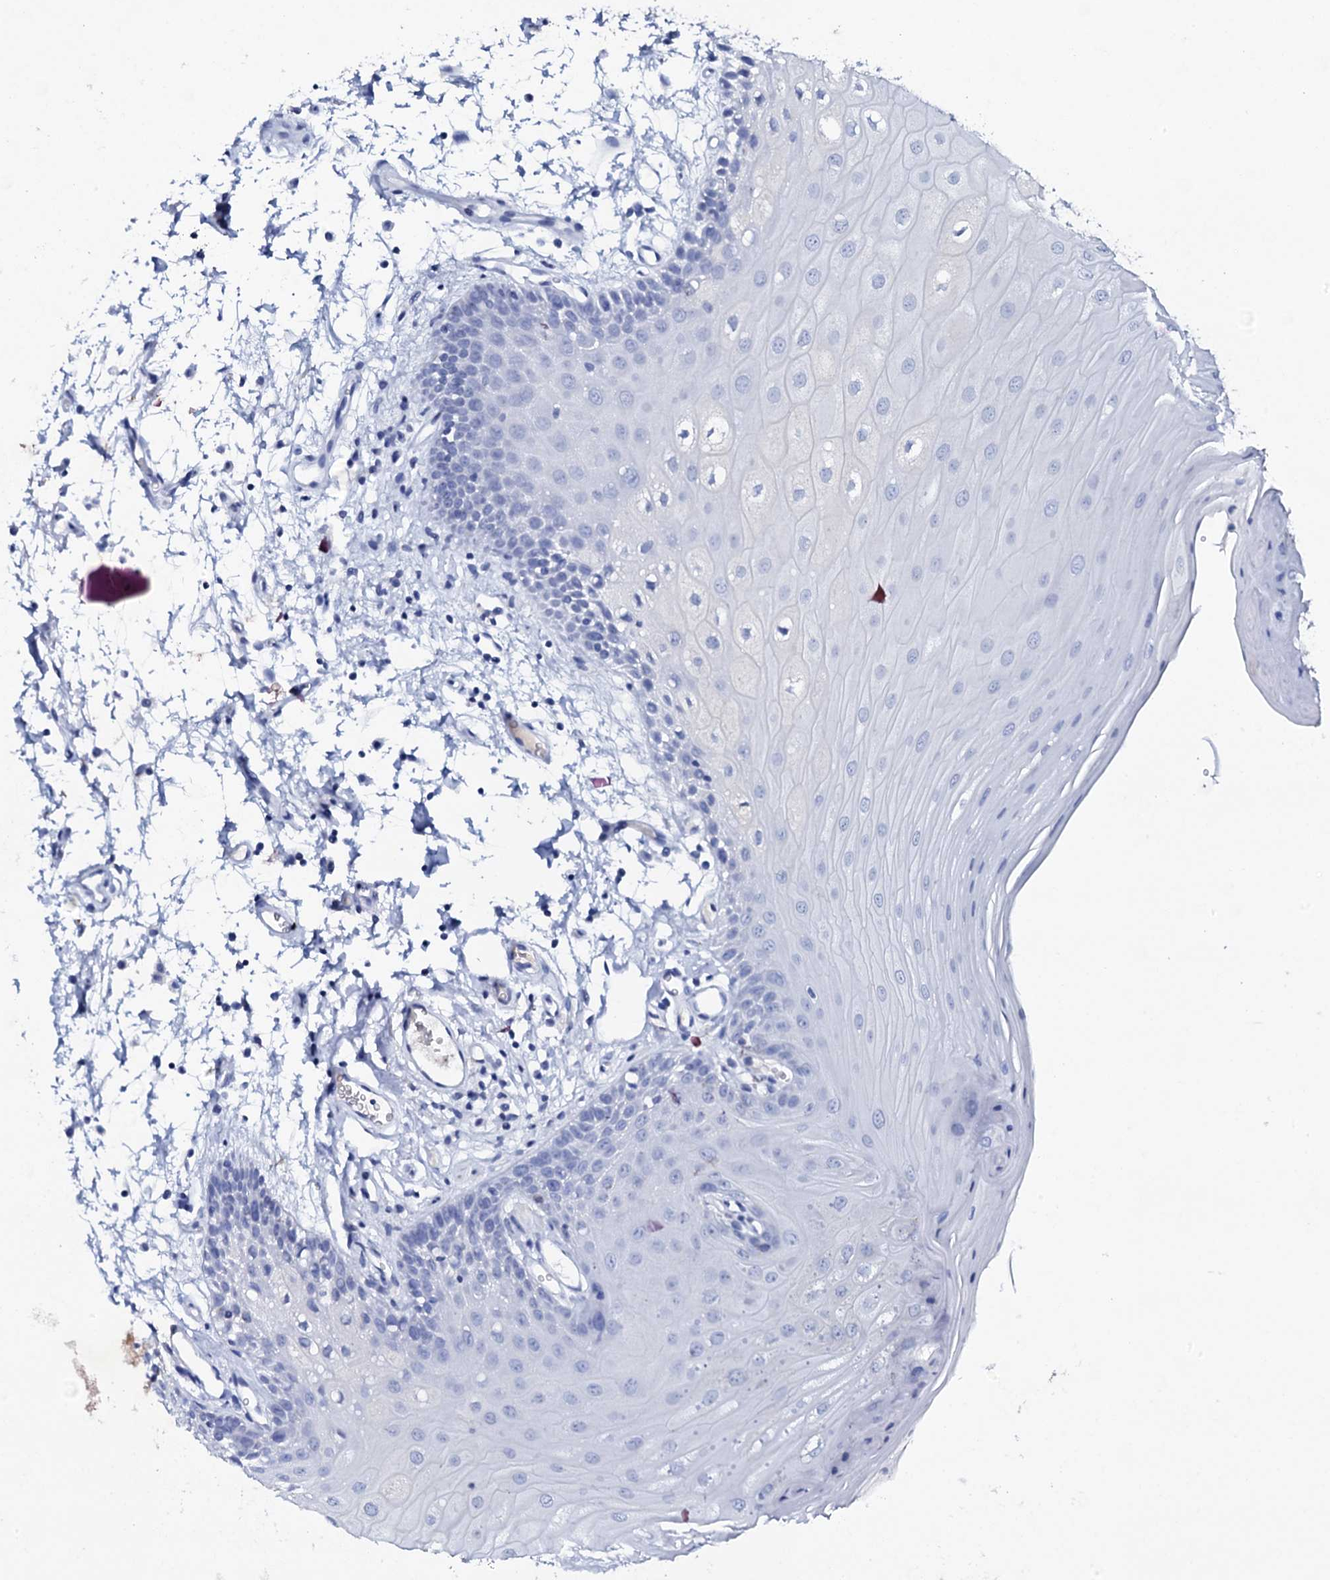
{"staining": {"intensity": "negative", "quantity": "none", "location": "none"}, "tissue": "oral mucosa", "cell_type": "Squamous epithelial cells", "image_type": "normal", "snomed": [{"axis": "morphology", "description": "Normal tissue, NOS"}, {"axis": "topography", "description": "Oral tissue"}, {"axis": "topography", "description": "Tounge, NOS"}], "caption": "Immunohistochemistry (IHC) micrograph of unremarkable oral mucosa: oral mucosa stained with DAB (3,3'-diaminobenzidine) displays no significant protein staining in squamous epithelial cells. (Immunohistochemistry (IHC), brightfield microscopy, high magnification).", "gene": "FBXL16", "patient": {"sex": "female", "age": 73}}